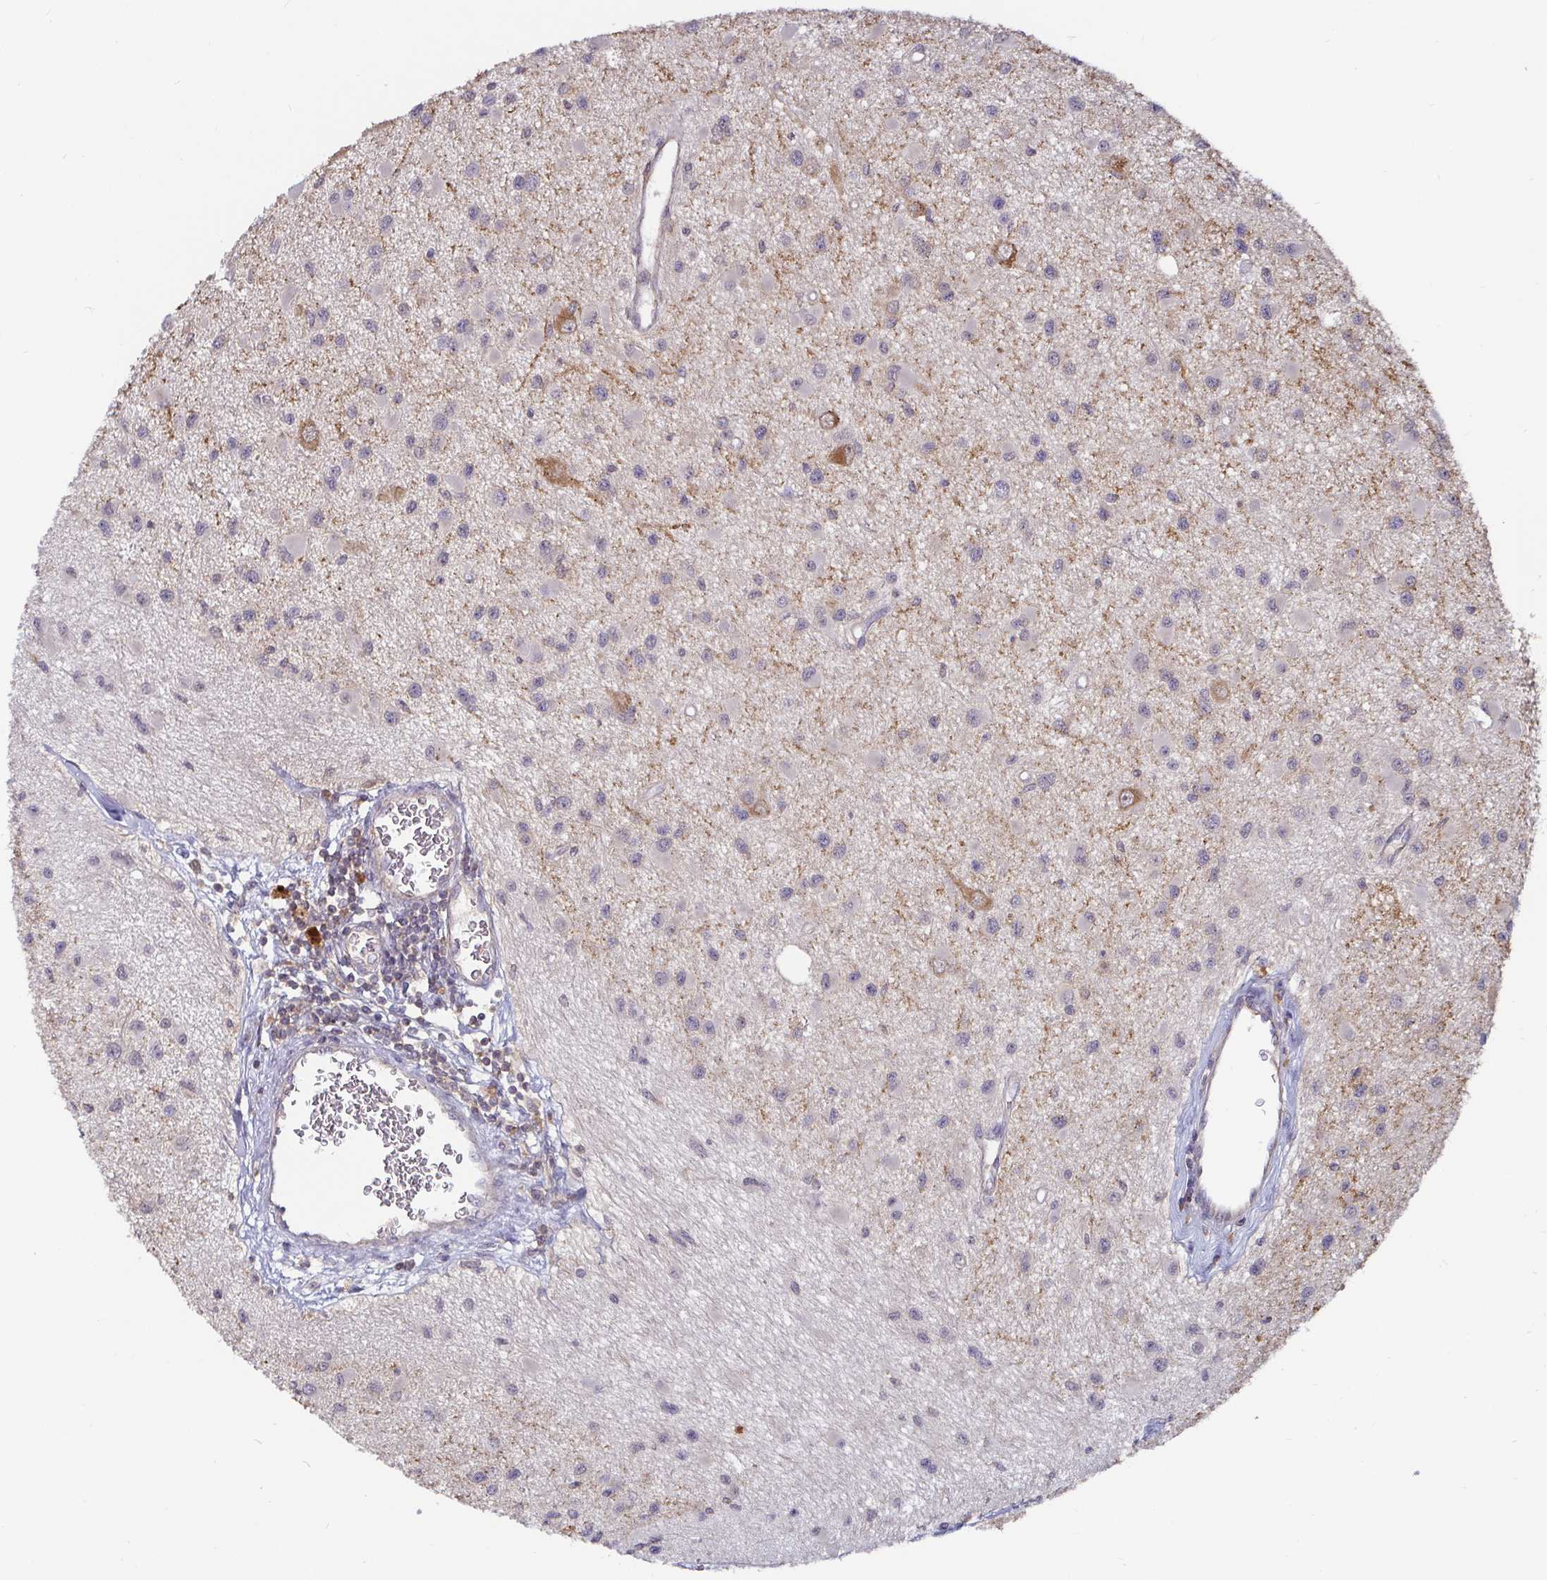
{"staining": {"intensity": "weak", "quantity": "<25%", "location": "cytoplasmic/membranous"}, "tissue": "glioma", "cell_type": "Tumor cells", "image_type": "cancer", "snomed": [{"axis": "morphology", "description": "Glioma, malignant, High grade"}, {"axis": "topography", "description": "Brain"}], "caption": "Immunohistochemistry of malignant glioma (high-grade) demonstrates no positivity in tumor cells.", "gene": "CDH18", "patient": {"sex": "male", "age": 54}}